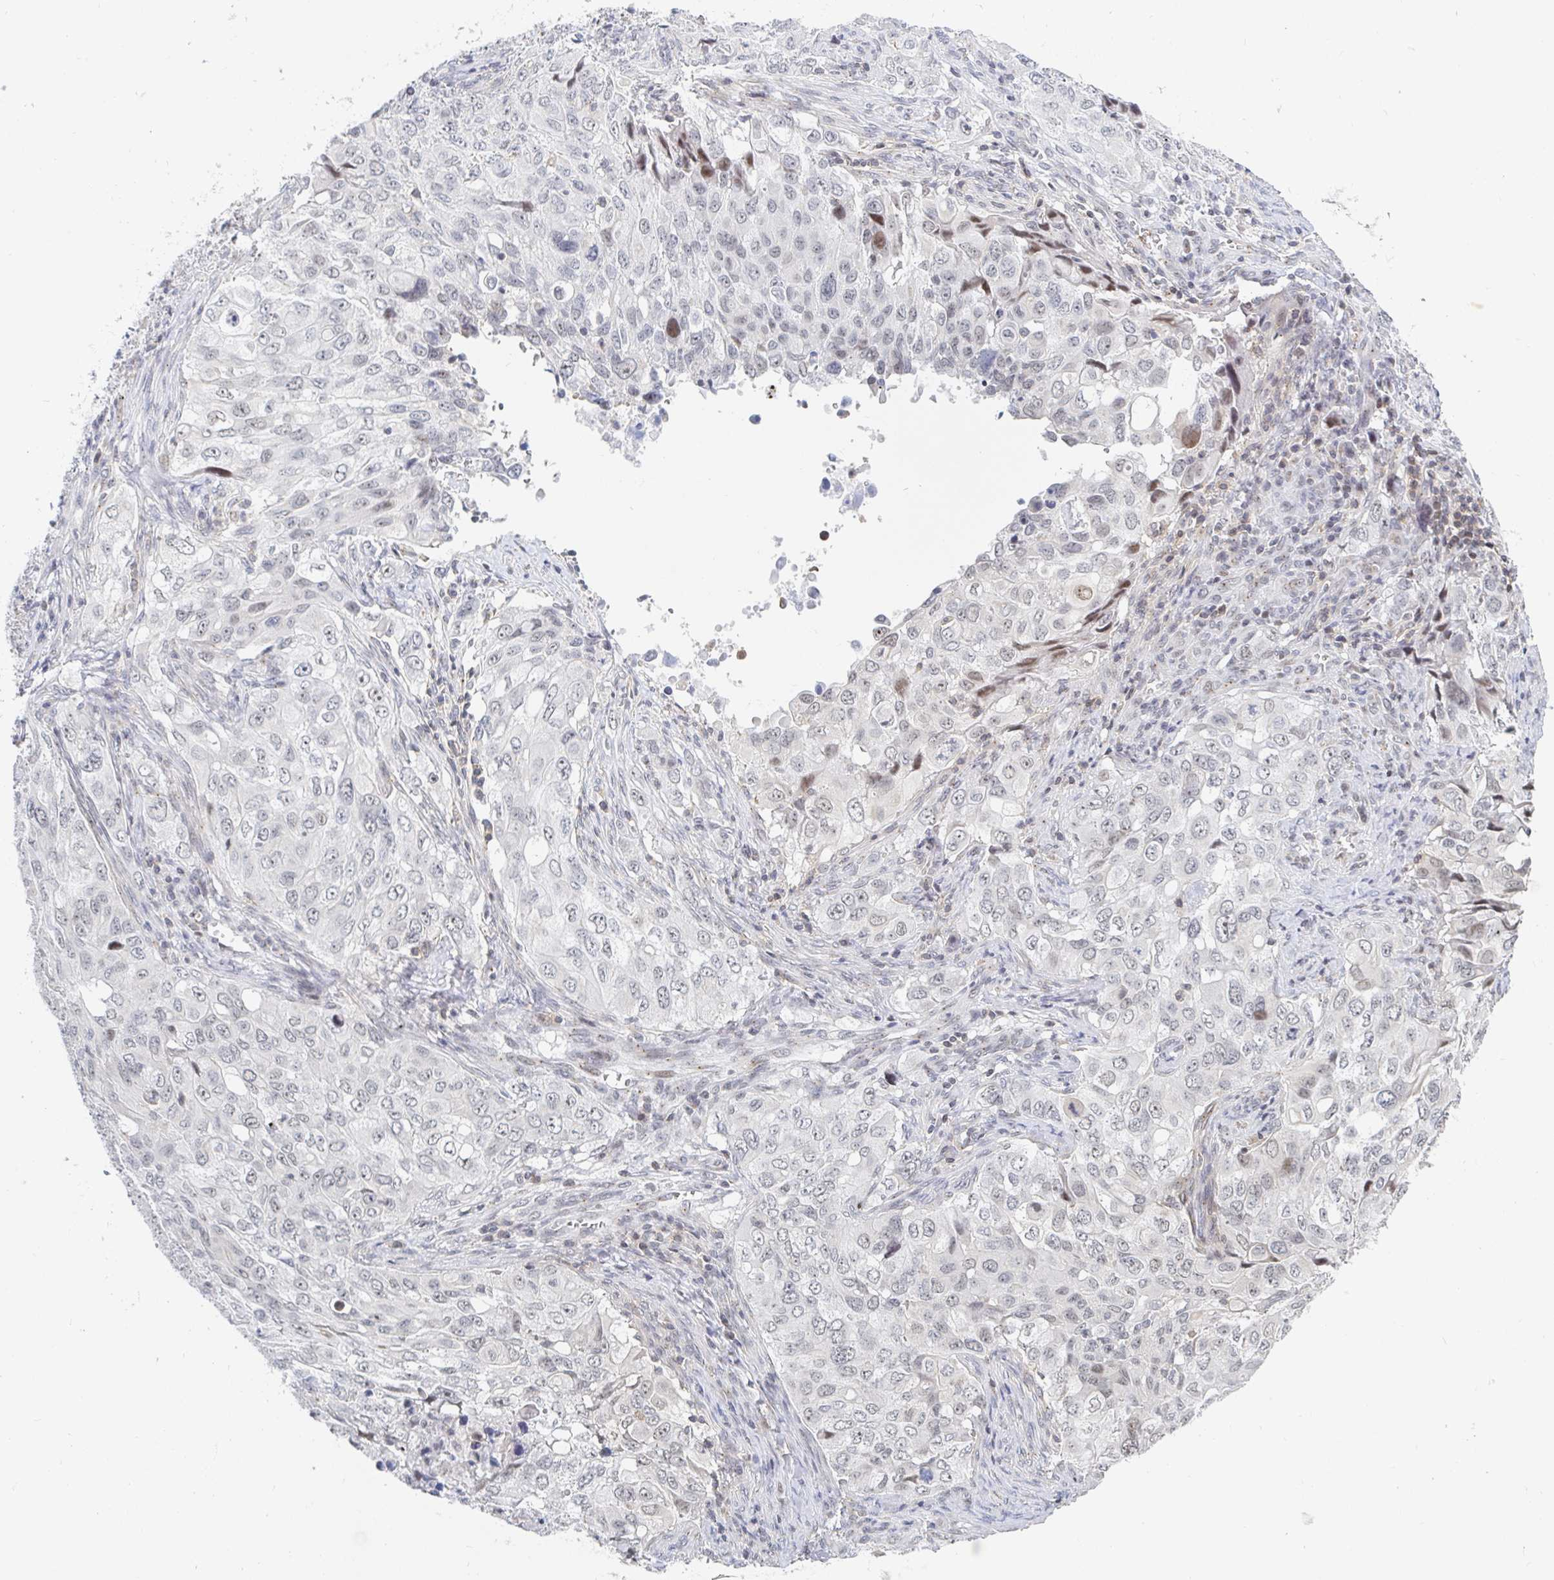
{"staining": {"intensity": "weak", "quantity": "<25%", "location": "nuclear"}, "tissue": "lung cancer", "cell_type": "Tumor cells", "image_type": "cancer", "snomed": [{"axis": "morphology", "description": "Adenocarcinoma, NOS"}, {"axis": "morphology", "description": "Adenocarcinoma, metastatic, NOS"}, {"axis": "topography", "description": "Lymph node"}, {"axis": "topography", "description": "Lung"}], "caption": "Tumor cells are negative for brown protein staining in lung cancer (metastatic adenocarcinoma).", "gene": "CHD2", "patient": {"sex": "female", "age": 42}}